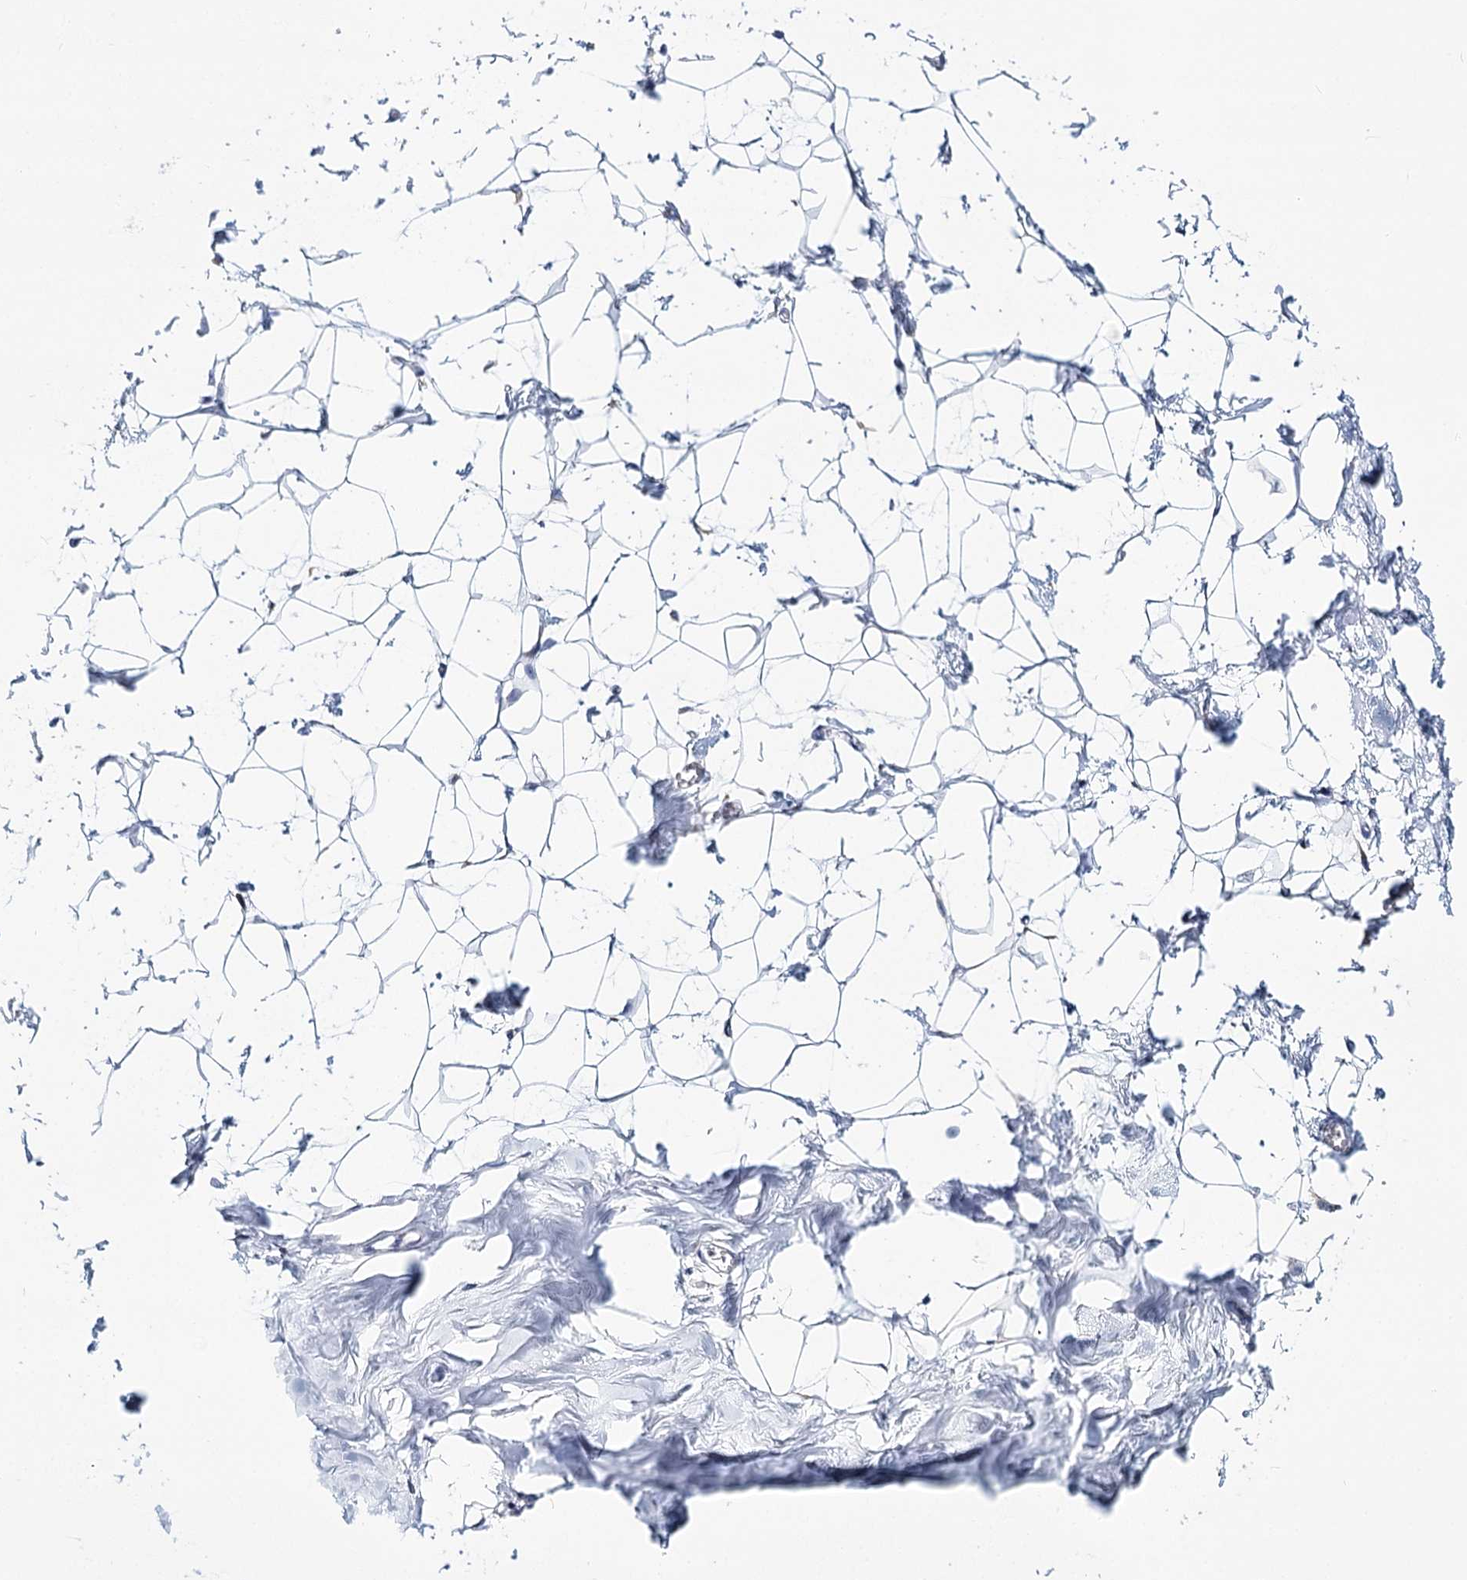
{"staining": {"intensity": "negative", "quantity": "none", "location": "none"}, "tissue": "breast", "cell_type": "Adipocytes", "image_type": "normal", "snomed": [{"axis": "morphology", "description": "Normal tissue, NOS"}, {"axis": "topography", "description": "Breast"}], "caption": "High power microscopy histopathology image of an IHC image of benign breast, revealing no significant expression in adipocytes.", "gene": "TEX12", "patient": {"sex": "female", "age": 27}}